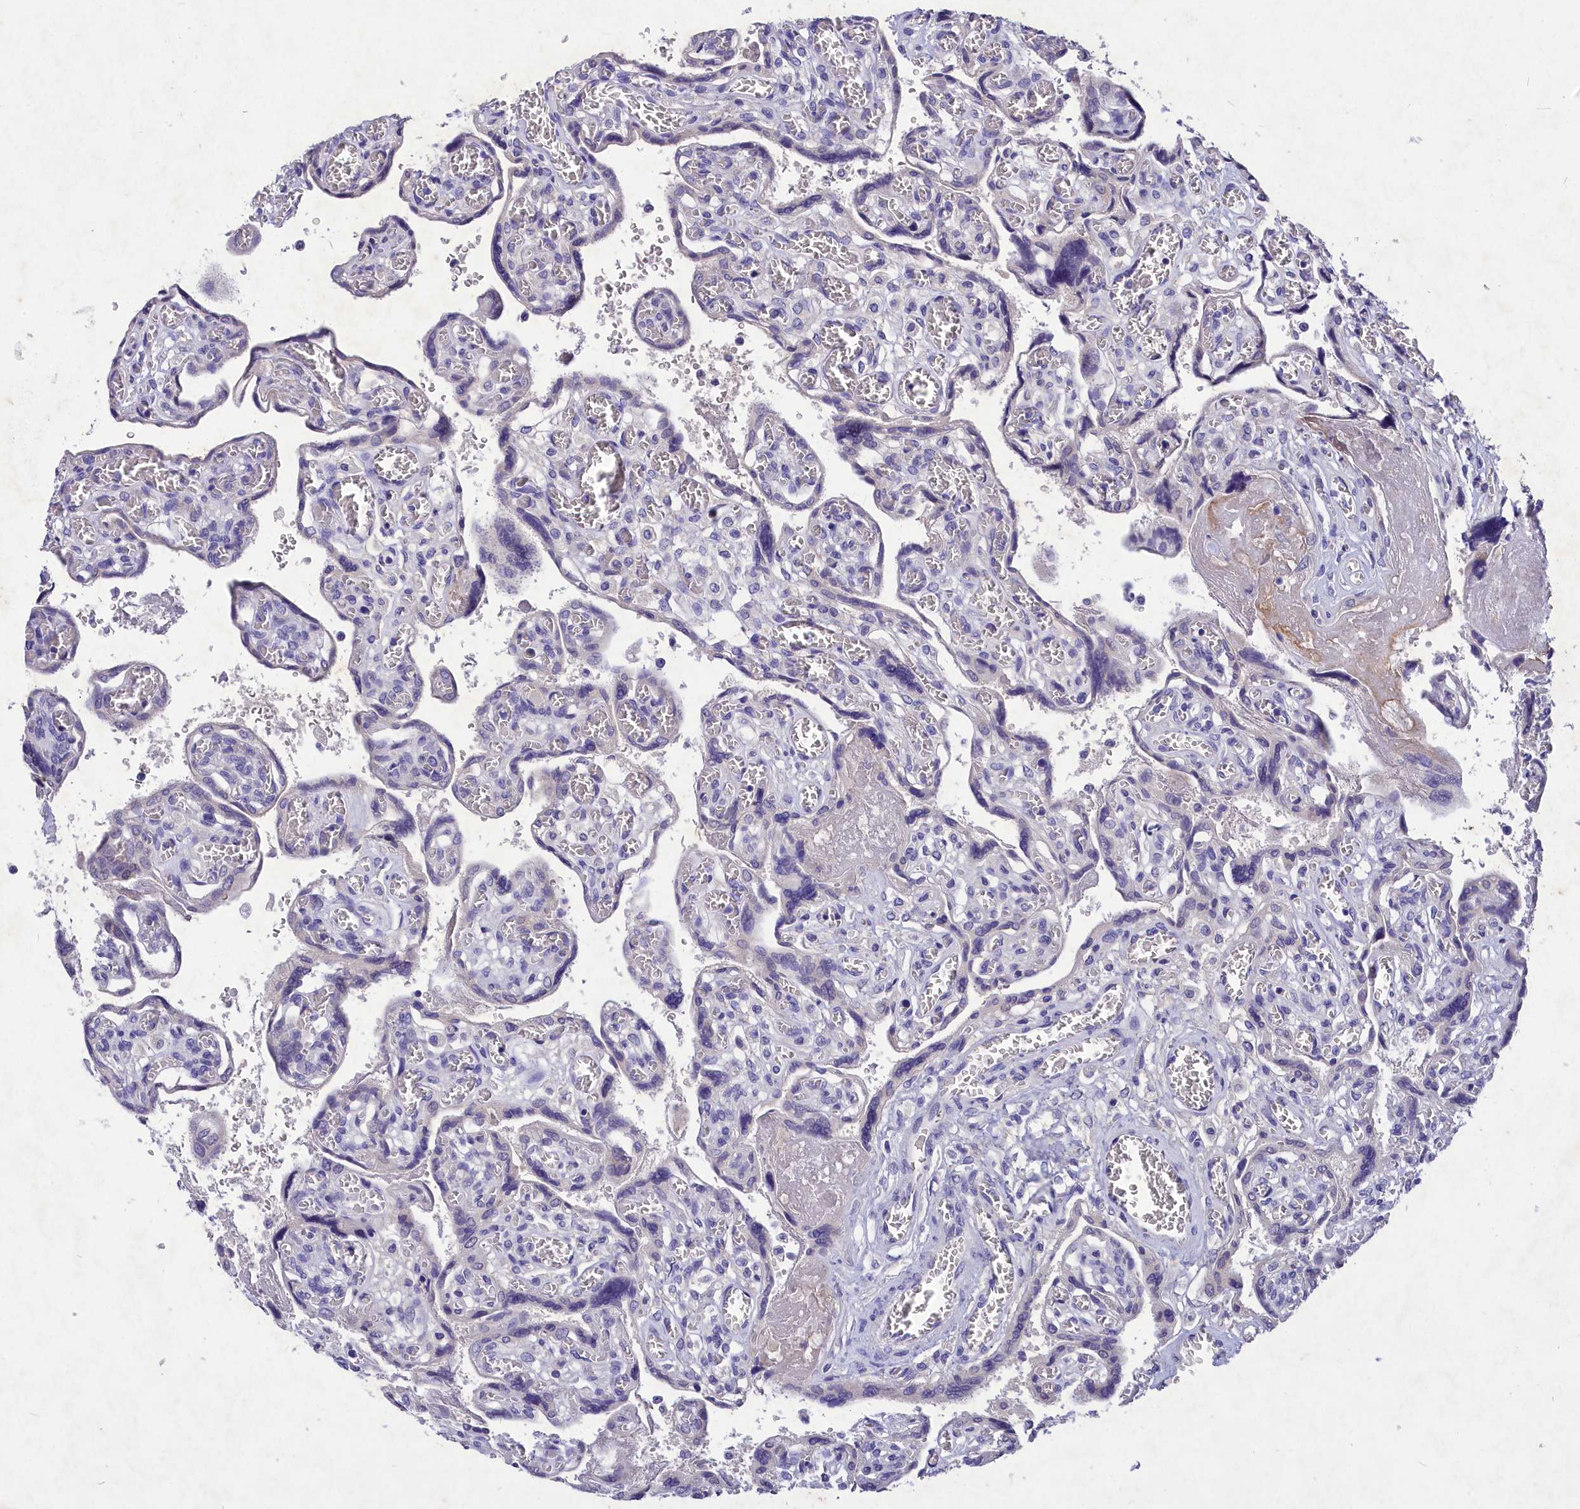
{"staining": {"intensity": "negative", "quantity": "none", "location": "none"}, "tissue": "placenta", "cell_type": "Trophoblastic cells", "image_type": "normal", "snomed": [{"axis": "morphology", "description": "Normal tissue, NOS"}, {"axis": "topography", "description": "Placenta"}], "caption": "A photomicrograph of placenta stained for a protein exhibits no brown staining in trophoblastic cells. (DAB (3,3'-diaminobenzidine) immunohistochemistry, high magnification).", "gene": "DEFB119", "patient": {"sex": "female", "age": 39}}